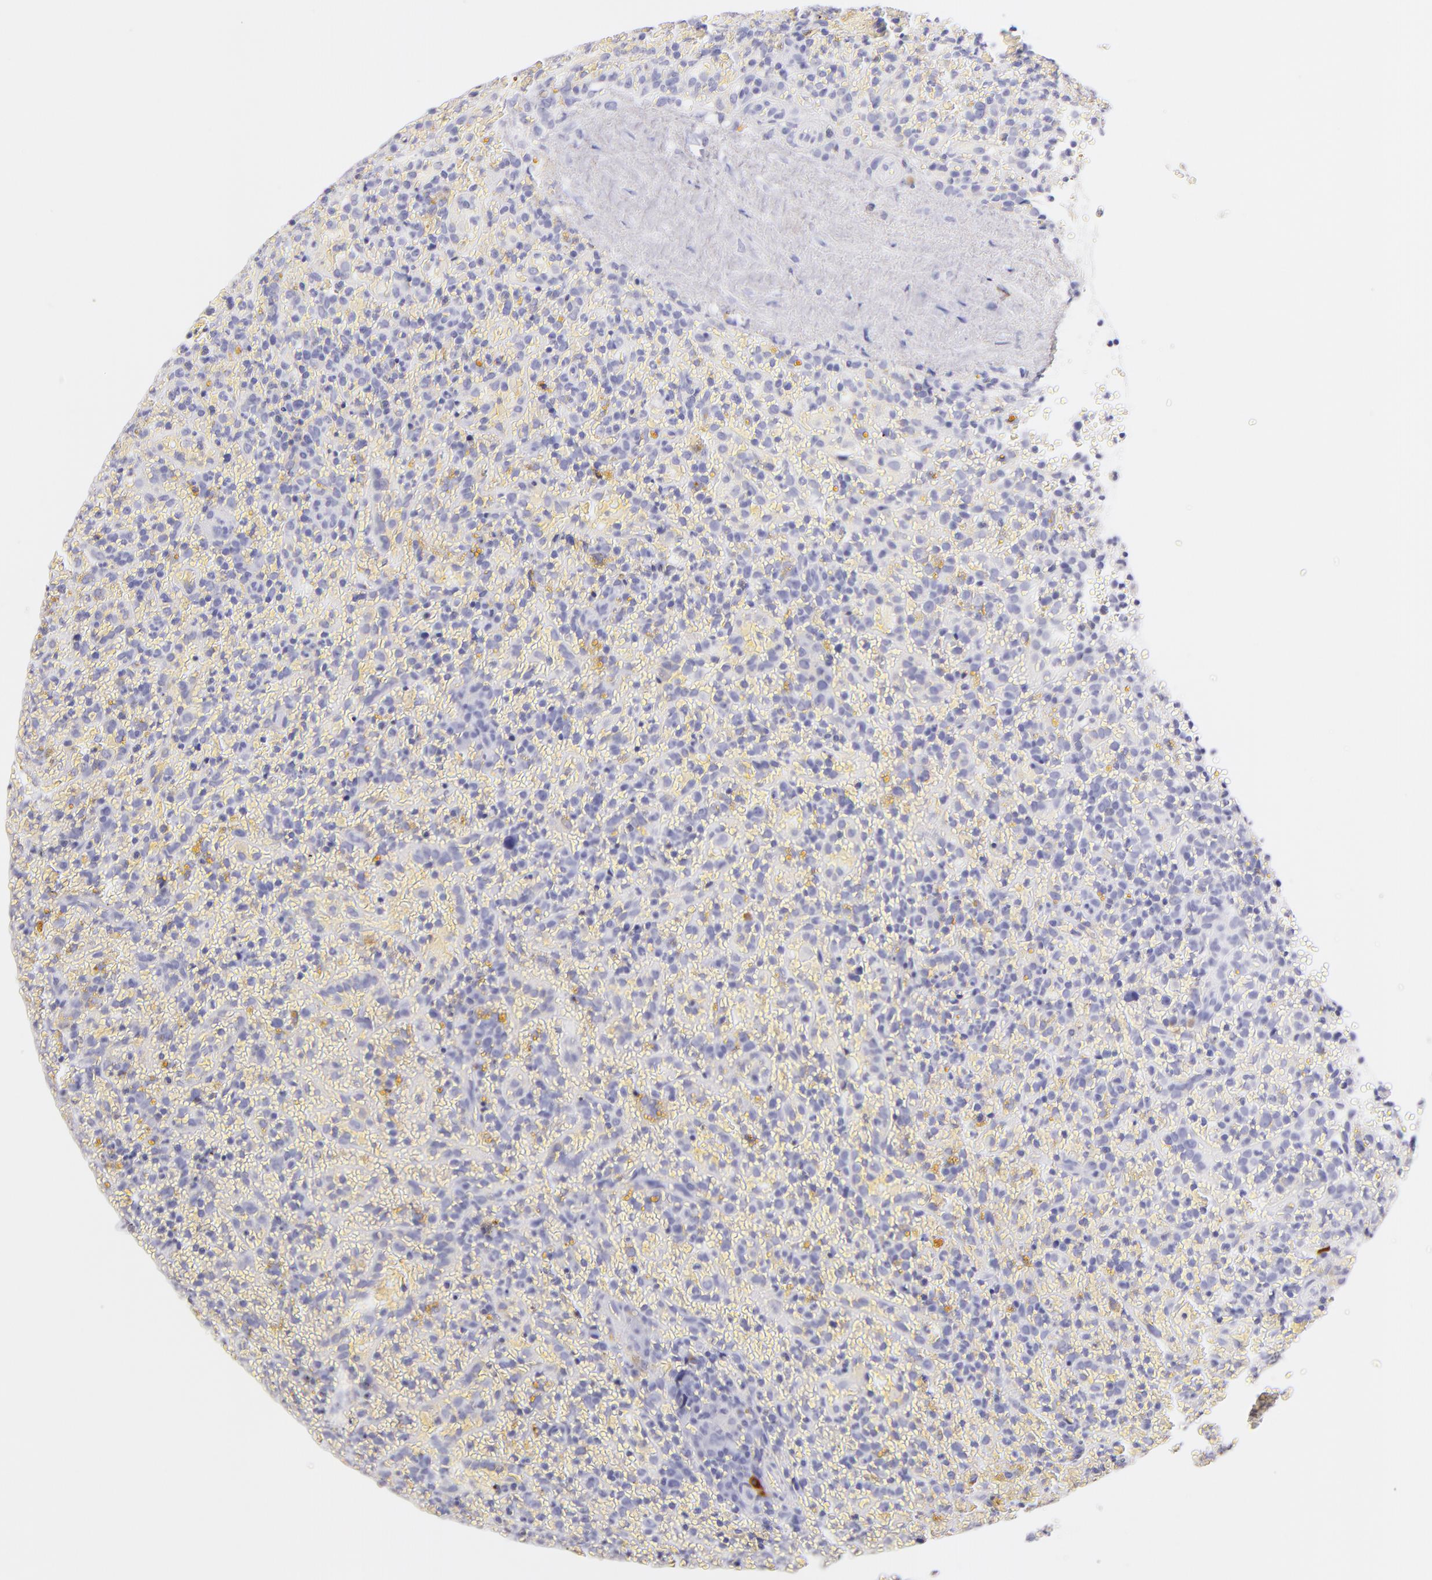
{"staining": {"intensity": "moderate", "quantity": "<25%", "location": "cytoplasmic/membranous"}, "tissue": "lymphoma", "cell_type": "Tumor cells", "image_type": "cancer", "snomed": [{"axis": "morphology", "description": "Malignant lymphoma, non-Hodgkin's type, High grade"}, {"axis": "topography", "description": "Spleen"}, {"axis": "topography", "description": "Lymph node"}], "caption": "Lymphoma was stained to show a protein in brown. There is low levels of moderate cytoplasmic/membranous expression in approximately <25% of tumor cells.", "gene": "SDC1", "patient": {"sex": "female", "age": 70}}